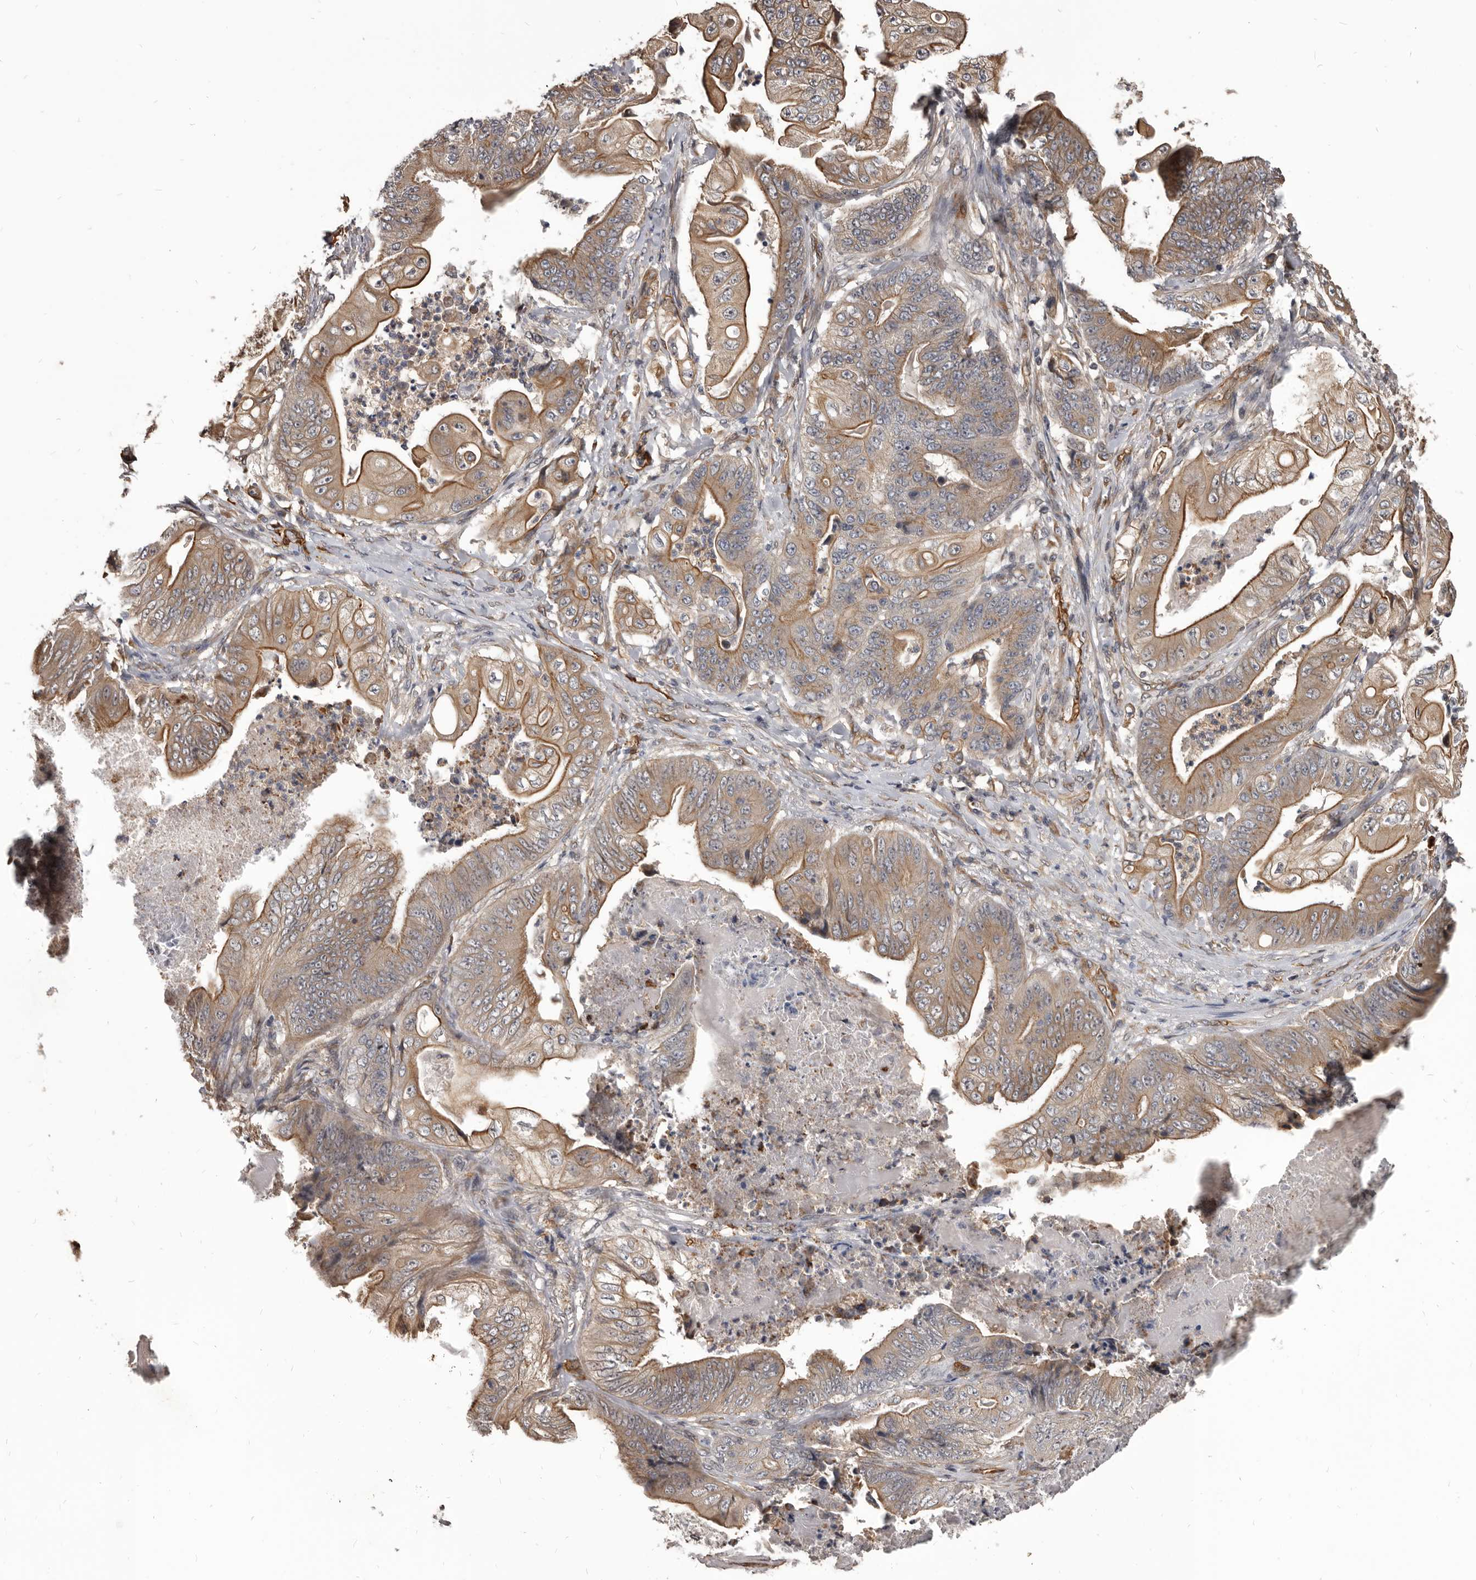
{"staining": {"intensity": "moderate", "quantity": ">75%", "location": "cytoplasmic/membranous"}, "tissue": "stomach cancer", "cell_type": "Tumor cells", "image_type": "cancer", "snomed": [{"axis": "morphology", "description": "Adenocarcinoma, NOS"}, {"axis": "topography", "description": "Stomach"}], "caption": "Immunohistochemistry image of neoplastic tissue: human stomach cancer stained using immunohistochemistry reveals medium levels of moderate protein expression localized specifically in the cytoplasmic/membranous of tumor cells, appearing as a cytoplasmic/membranous brown color.", "gene": "ADAMTS20", "patient": {"sex": "female", "age": 73}}